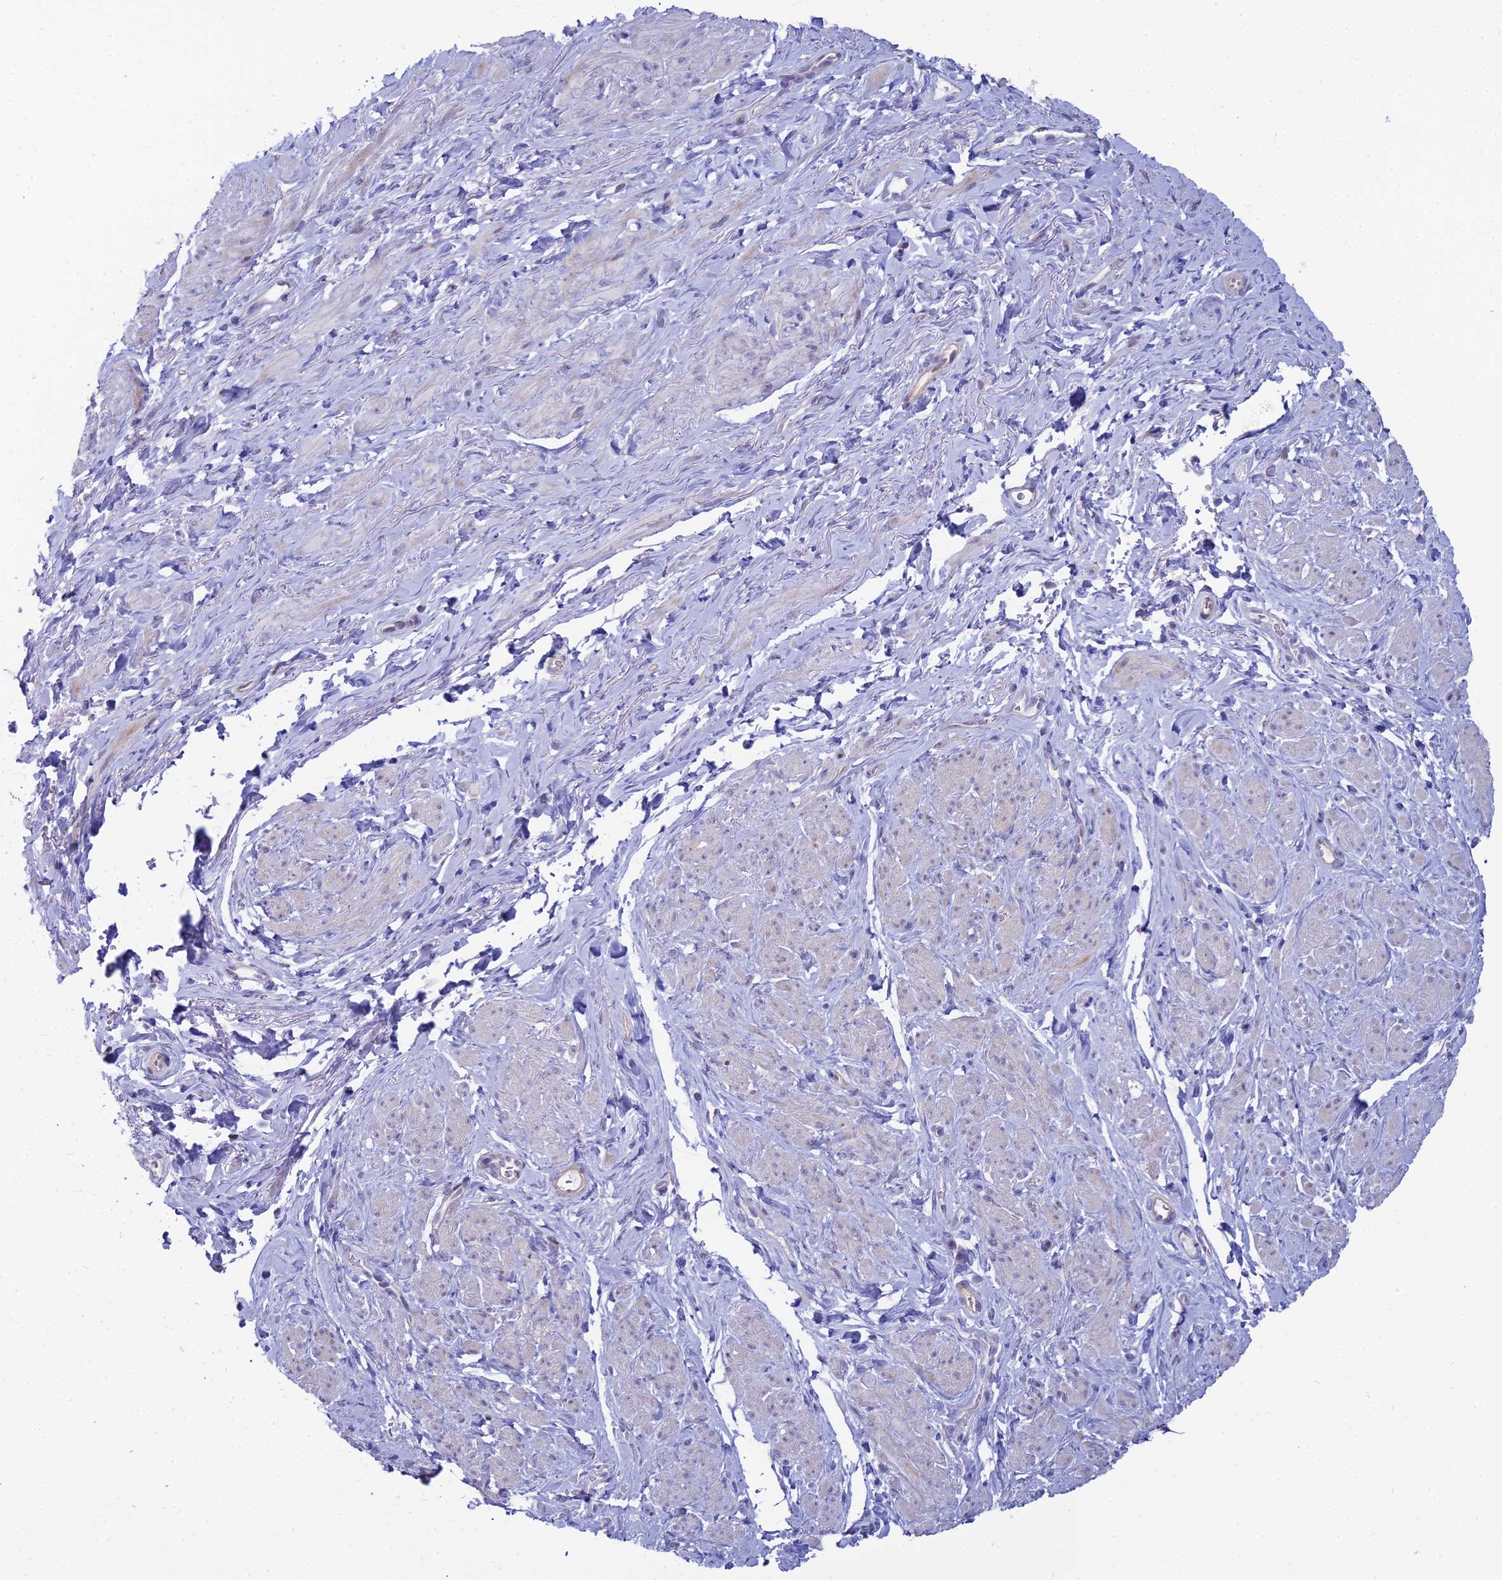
{"staining": {"intensity": "negative", "quantity": "none", "location": "none"}, "tissue": "smooth muscle", "cell_type": "Smooth muscle cells", "image_type": "normal", "snomed": [{"axis": "morphology", "description": "Normal tissue, NOS"}, {"axis": "topography", "description": "Smooth muscle"}, {"axis": "topography", "description": "Peripheral nerve tissue"}], "caption": "Immunohistochemistry histopathology image of unremarkable smooth muscle: human smooth muscle stained with DAB exhibits no significant protein expression in smooth muscle cells. (DAB immunohistochemistry (IHC) with hematoxylin counter stain).", "gene": "ENSG00000285920", "patient": {"sex": "male", "age": 69}}